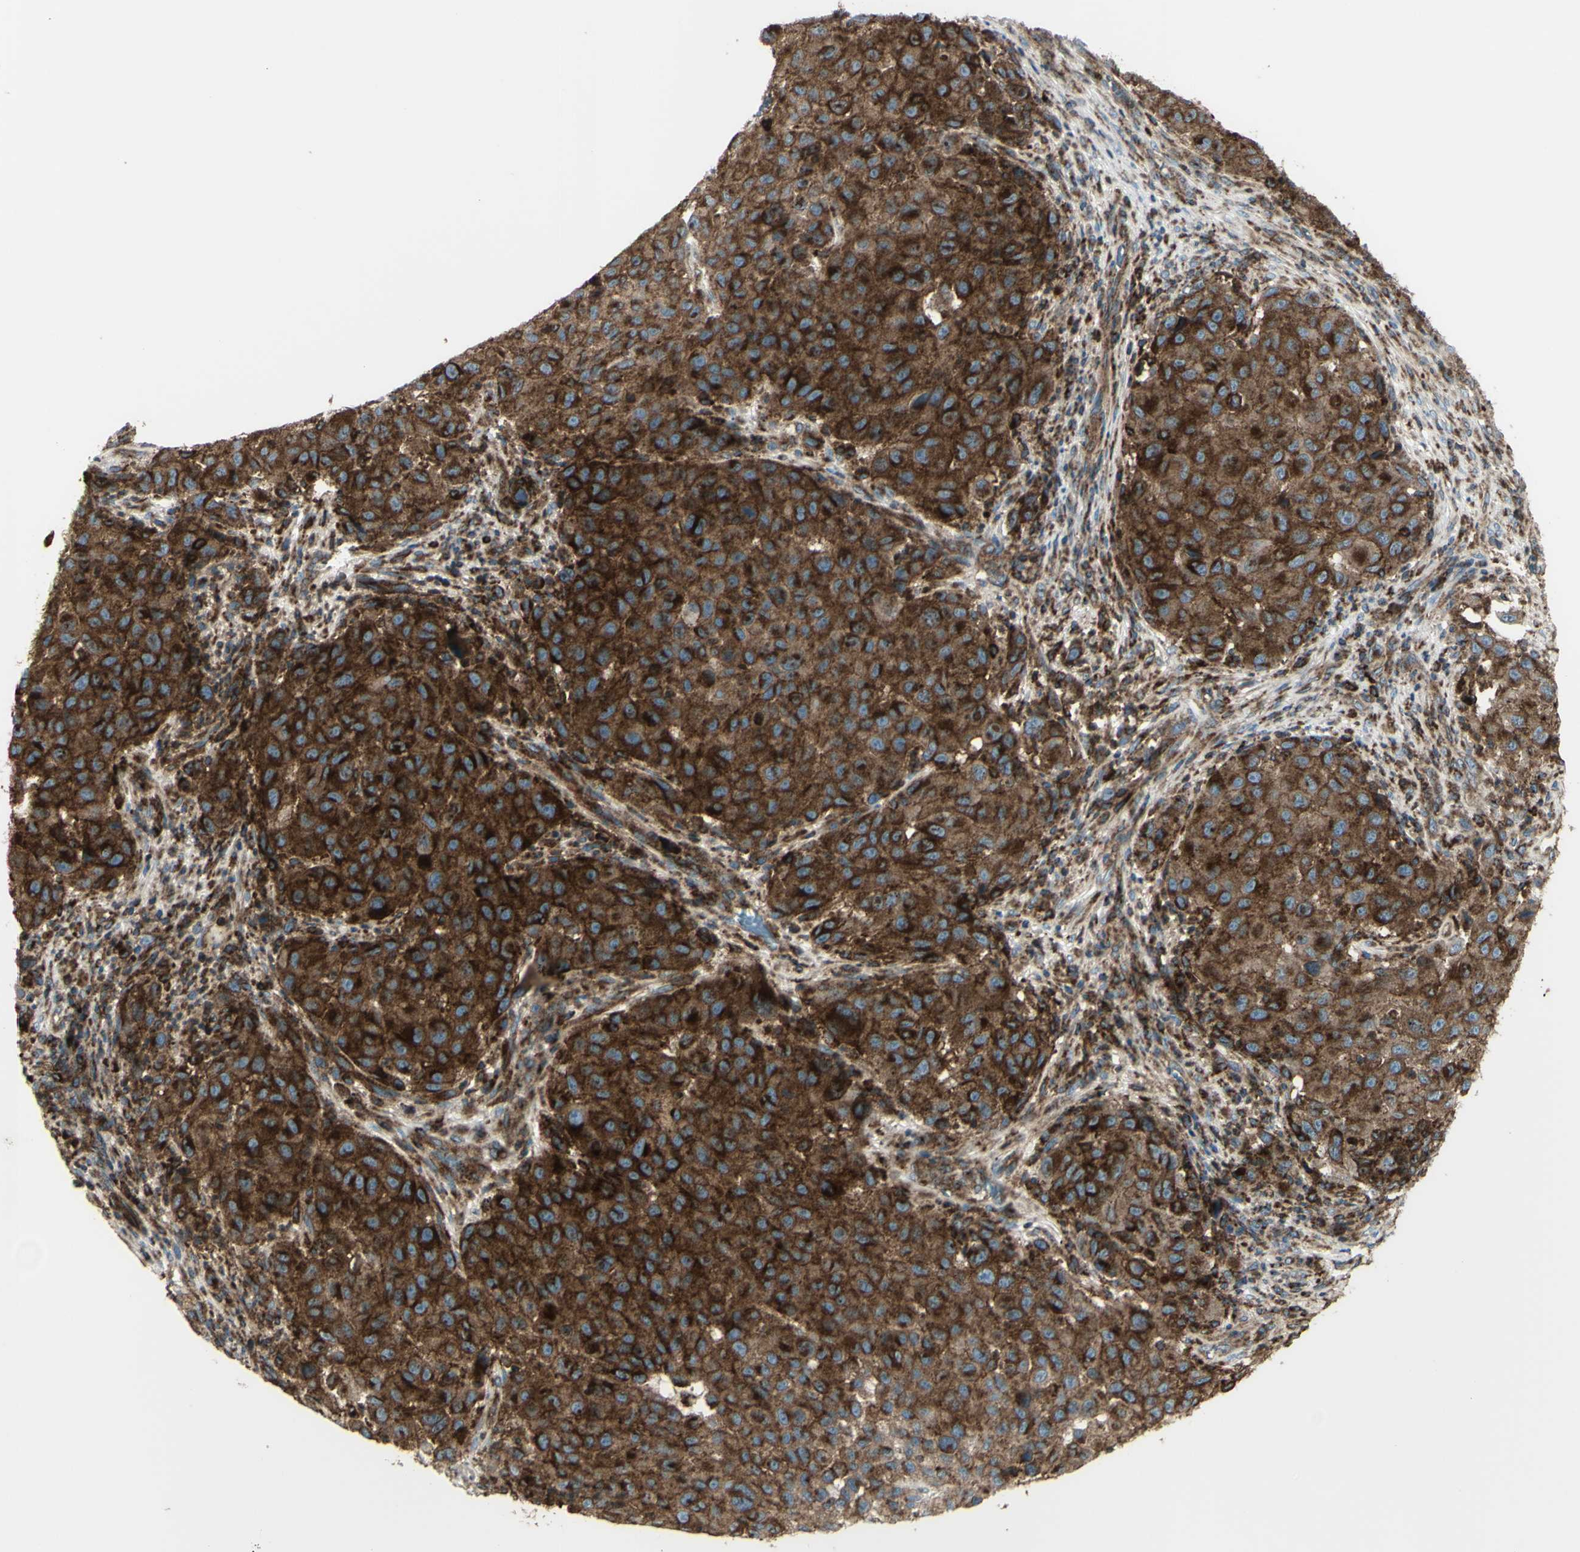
{"staining": {"intensity": "strong", "quantity": ">75%", "location": "cytoplasmic/membranous"}, "tissue": "melanoma", "cell_type": "Tumor cells", "image_type": "cancer", "snomed": [{"axis": "morphology", "description": "Malignant melanoma, Metastatic site"}, {"axis": "topography", "description": "Lymph node"}], "caption": "Tumor cells demonstrate strong cytoplasmic/membranous staining in about >75% of cells in malignant melanoma (metastatic site). The protein of interest is stained brown, and the nuclei are stained in blue (DAB IHC with brightfield microscopy, high magnification).", "gene": "NAPA", "patient": {"sex": "male", "age": 61}}